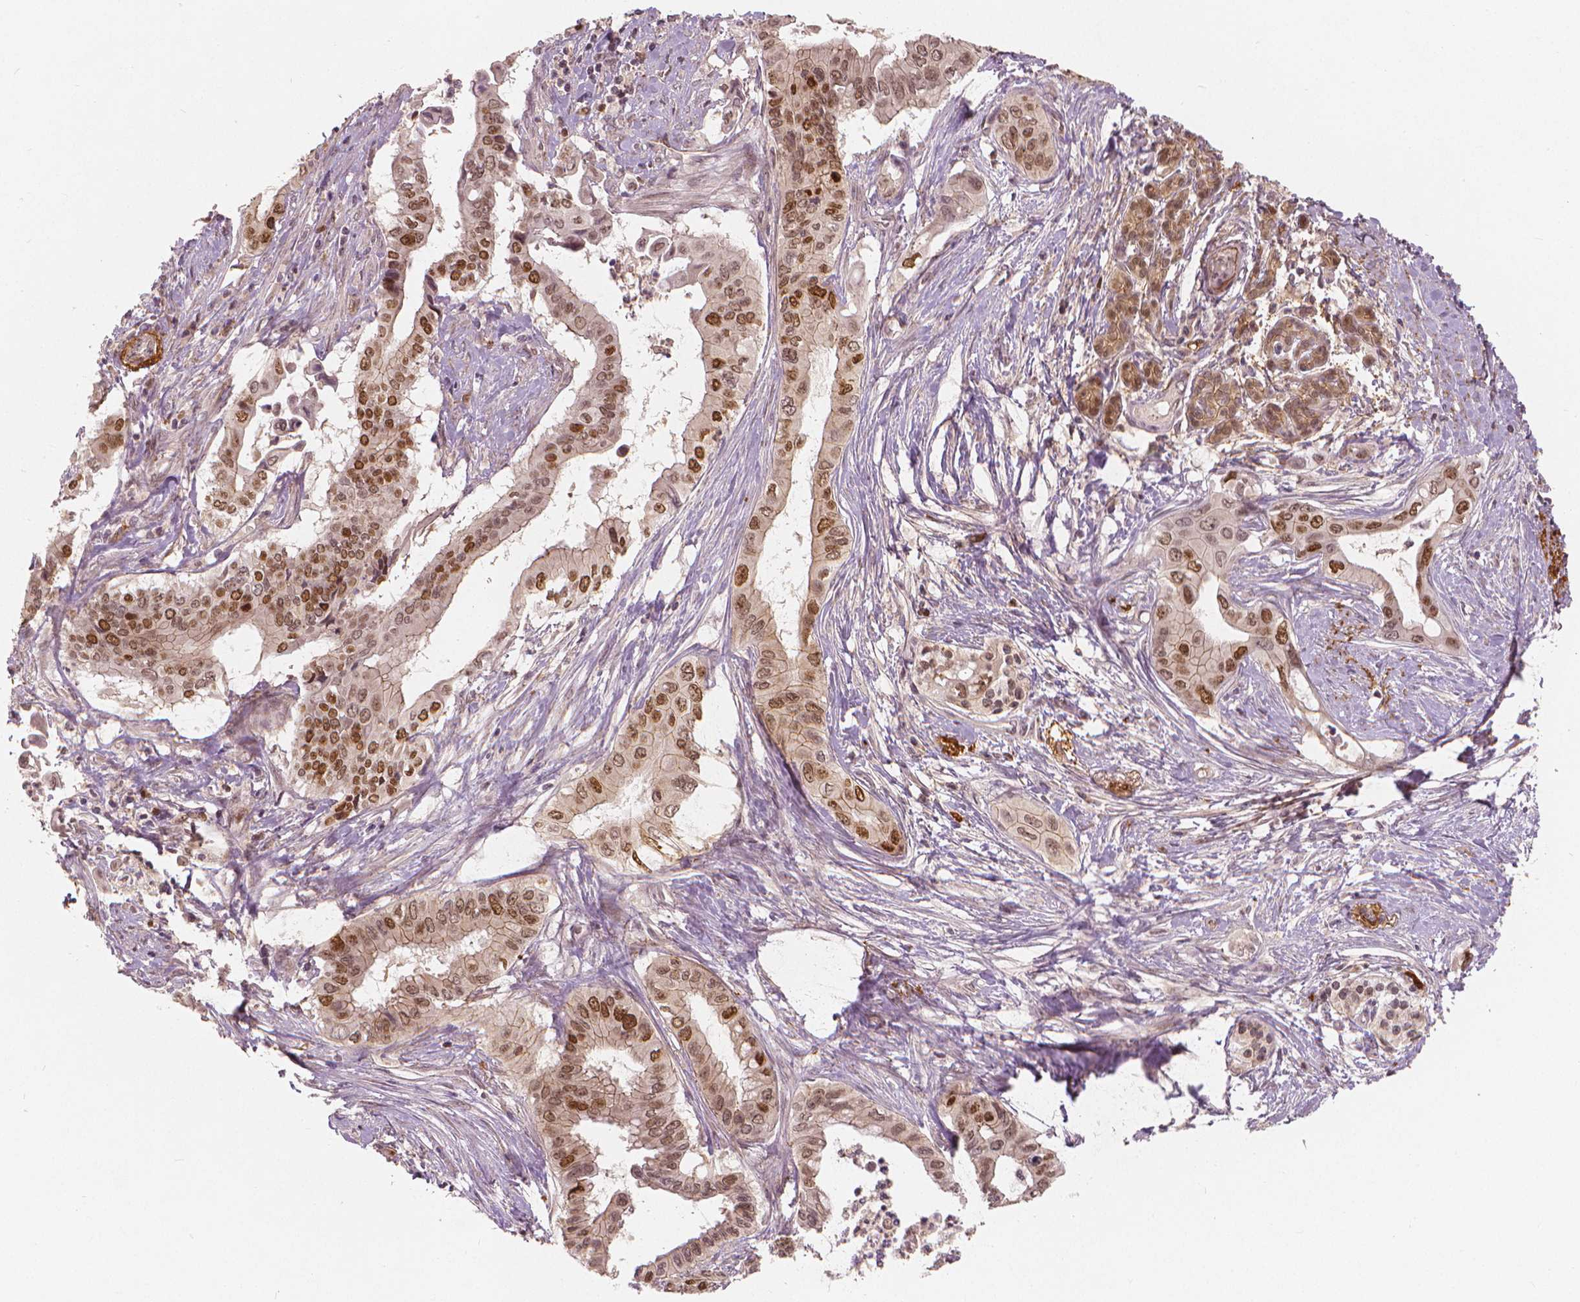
{"staining": {"intensity": "moderate", "quantity": ">75%", "location": "nuclear"}, "tissue": "pancreatic cancer", "cell_type": "Tumor cells", "image_type": "cancer", "snomed": [{"axis": "morphology", "description": "Adenocarcinoma, NOS"}, {"axis": "topography", "description": "Pancreas"}], "caption": "Pancreatic cancer (adenocarcinoma) tissue displays moderate nuclear positivity in approximately >75% of tumor cells, visualized by immunohistochemistry.", "gene": "NSD2", "patient": {"sex": "female", "age": 77}}